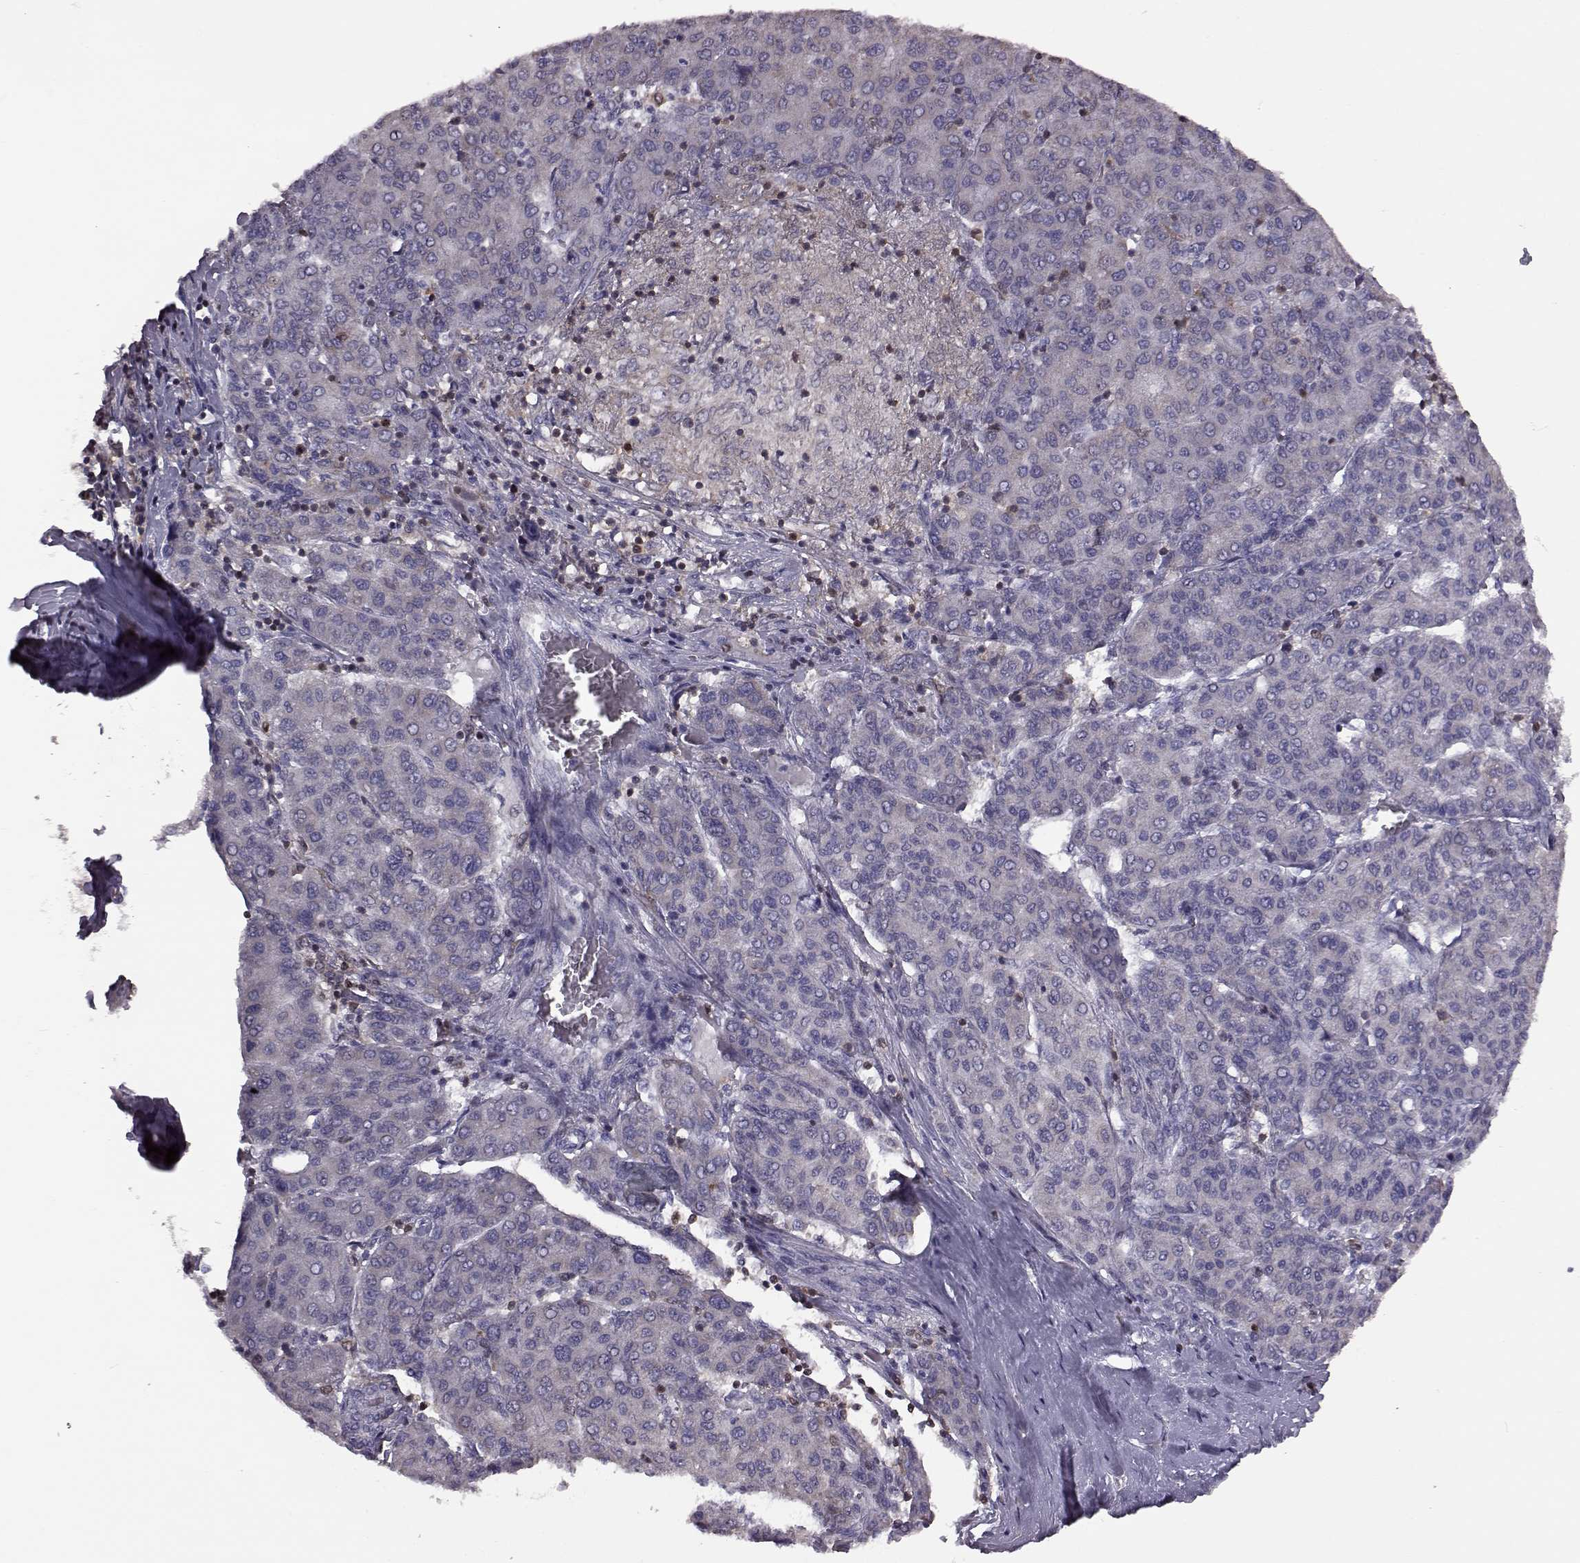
{"staining": {"intensity": "negative", "quantity": "none", "location": "none"}, "tissue": "liver cancer", "cell_type": "Tumor cells", "image_type": "cancer", "snomed": [{"axis": "morphology", "description": "Carcinoma, Hepatocellular, NOS"}, {"axis": "topography", "description": "Liver"}], "caption": "The micrograph demonstrates no staining of tumor cells in hepatocellular carcinoma (liver).", "gene": "DOK2", "patient": {"sex": "male", "age": 65}}